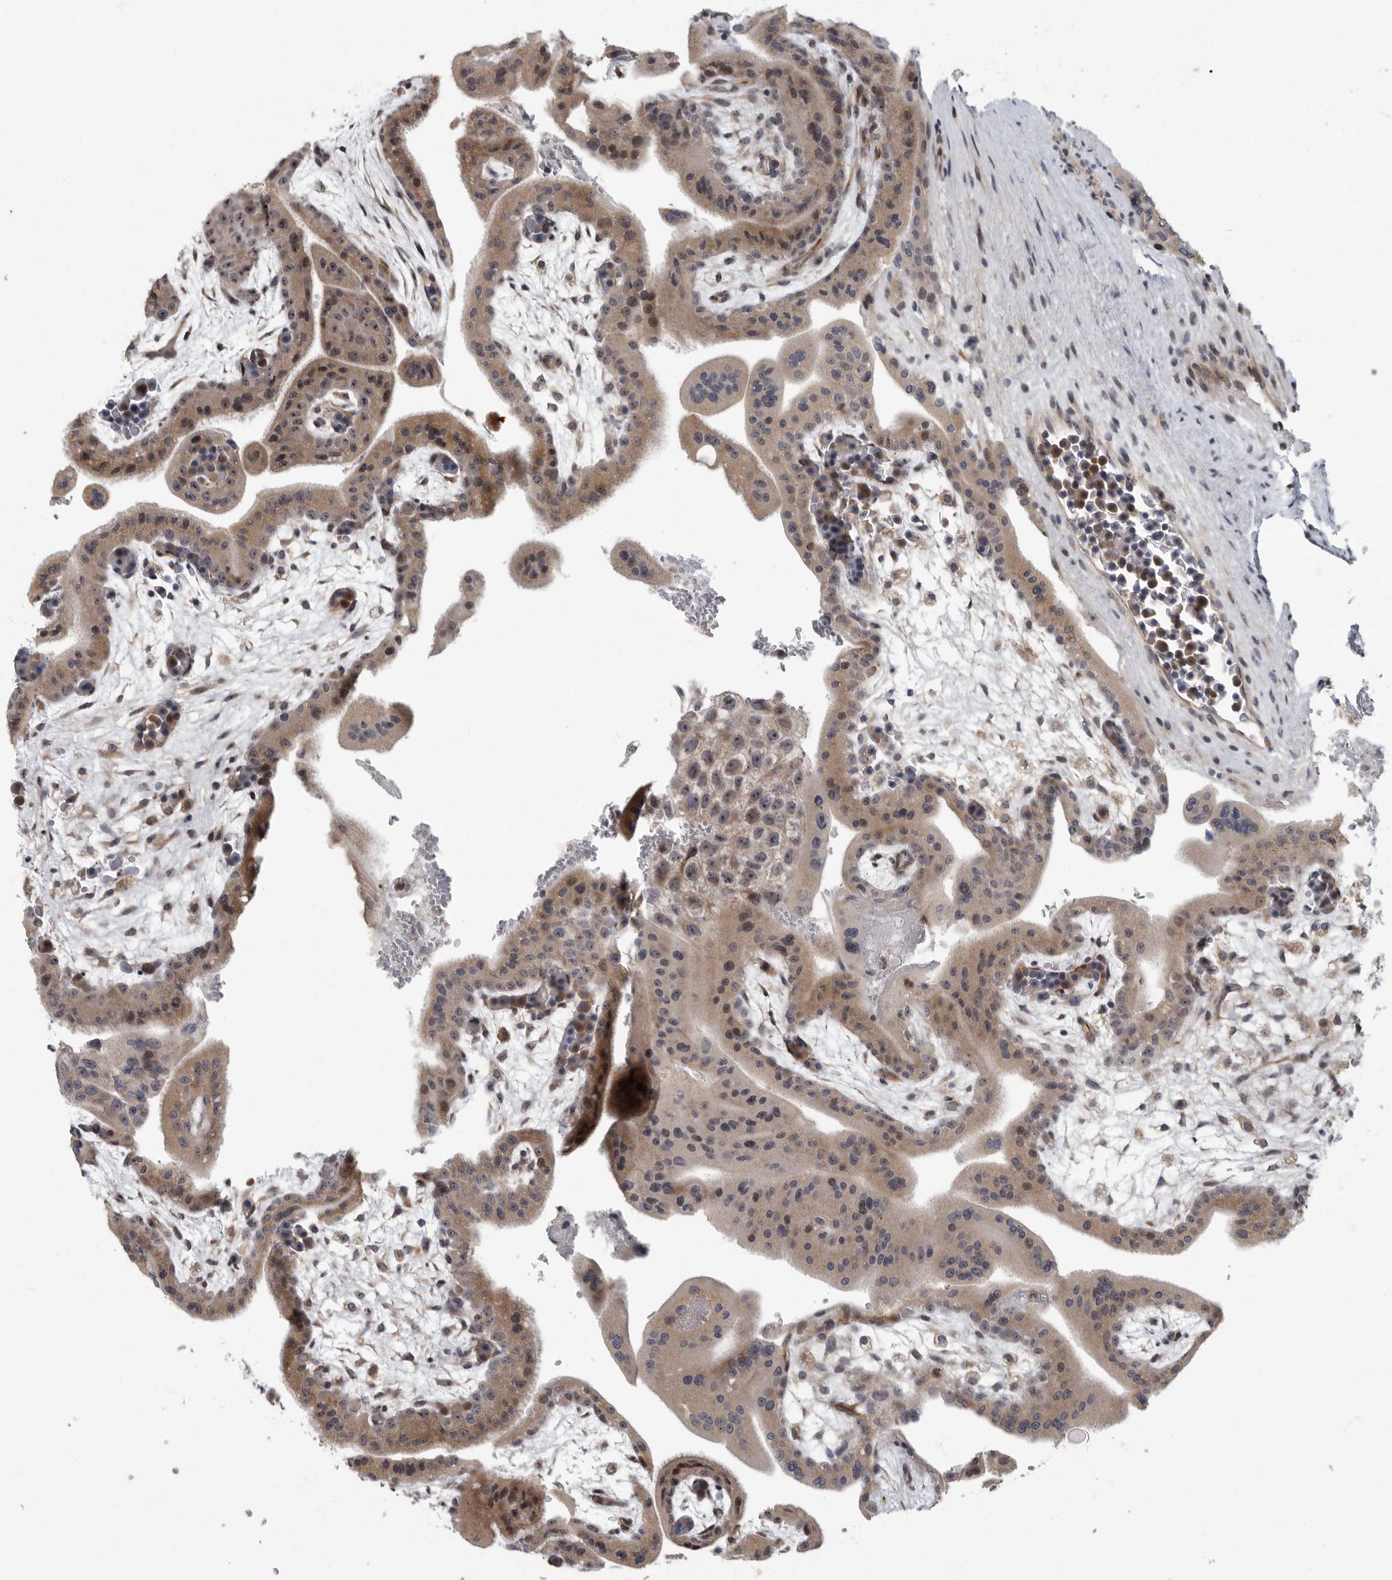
{"staining": {"intensity": "moderate", "quantity": ">75%", "location": "cytoplasmic/membranous,nuclear"}, "tissue": "placenta", "cell_type": "Decidual cells", "image_type": "normal", "snomed": [{"axis": "morphology", "description": "Normal tissue, NOS"}, {"axis": "topography", "description": "Placenta"}], "caption": "The immunohistochemical stain highlights moderate cytoplasmic/membranous,nuclear staining in decidual cells of normal placenta. (DAB (3,3'-diaminobenzidine) IHC with brightfield microscopy, high magnification).", "gene": "PDCD11", "patient": {"sex": "female", "age": 35}}